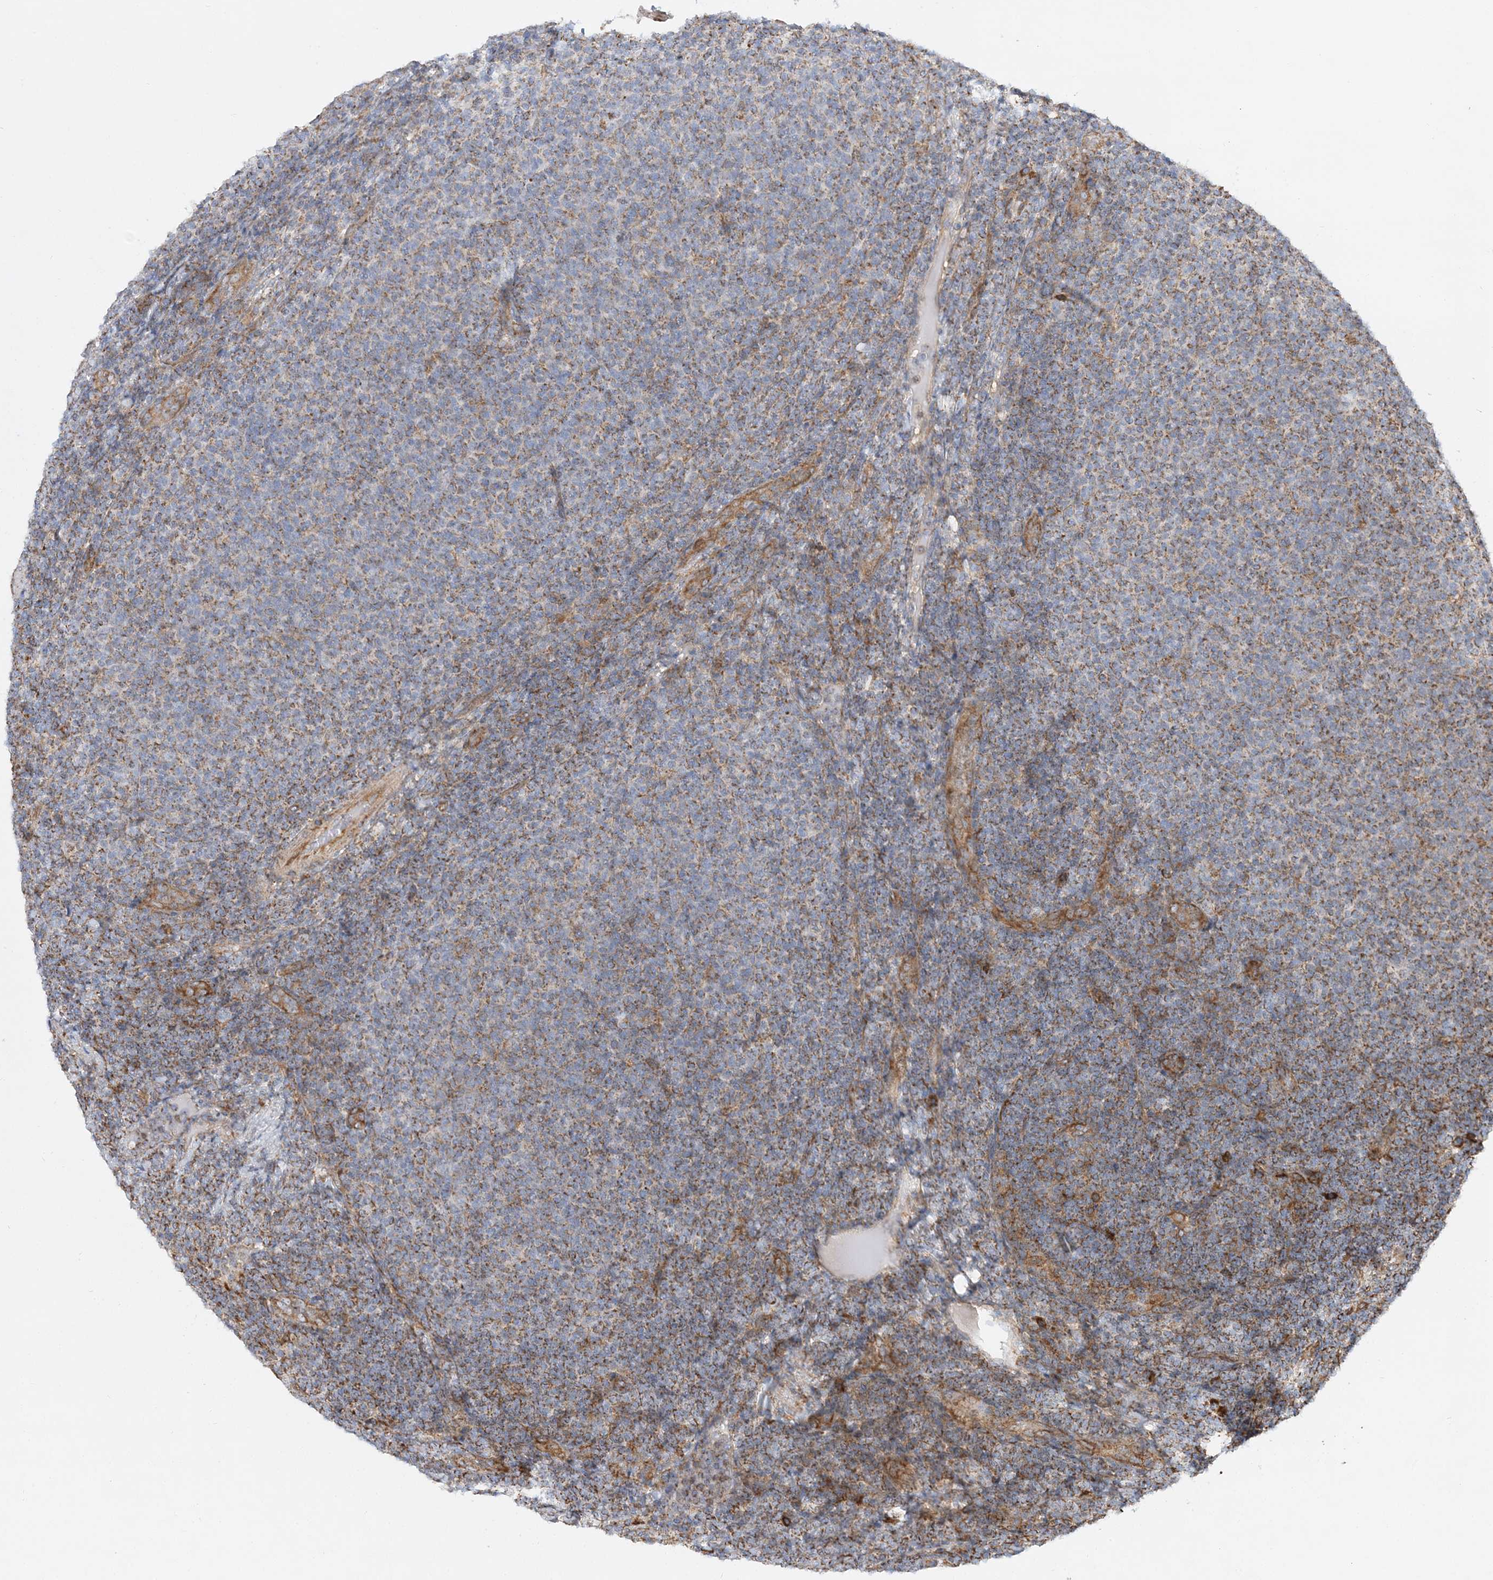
{"staining": {"intensity": "weak", "quantity": "25%-75%", "location": "cytoplasmic/membranous"}, "tissue": "lymphoma", "cell_type": "Tumor cells", "image_type": "cancer", "snomed": [{"axis": "morphology", "description": "Malignant lymphoma, non-Hodgkin's type, Low grade"}, {"axis": "topography", "description": "Lymph node"}], "caption": "Immunohistochemistry (IHC) micrograph of low-grade malignant lymphoma, non-Hodgkin's type stained for a protein (brown), which reveals low levels of weak cytoplasmic/membranous staining in approximately 25%-75% of tumor cells.", "gene": "ZFYVE16", "patient": {"sex": "male", "age": 66}}